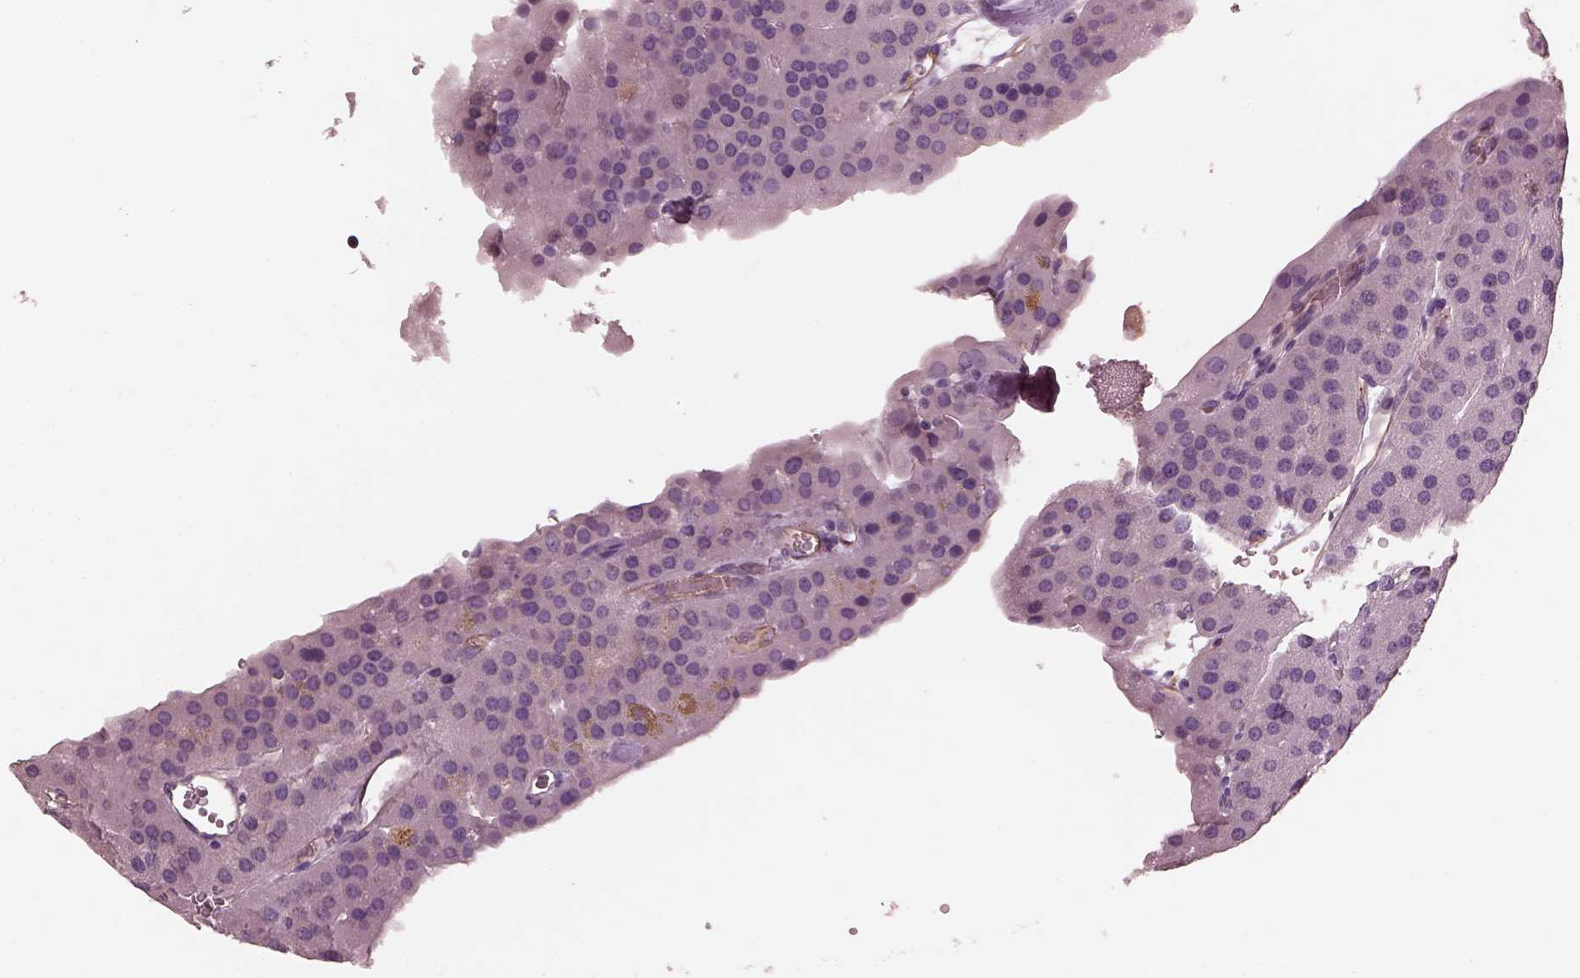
{"staining": {"intensity": "negative", "quantity": "none", "location": "none"}, "tissue": "parathyroid gland", "cell_type": "Glandular cells", "image_type": "normal", "snomed": [{"axis": "morphology", "description": "Normal tissue, NOS"}, {"axis": "morphology", "description": "Adenoma, NOS"}, {"axis": "topography", "description": "Parathyroid gland"}], "caption": "Immunohistochemical staining of unremarkable parathyroid gland demonstrates no significant positivity in glandular cells.", "gene": "EIF4E1B", "patient": {"sex": "female", "age": 86}}